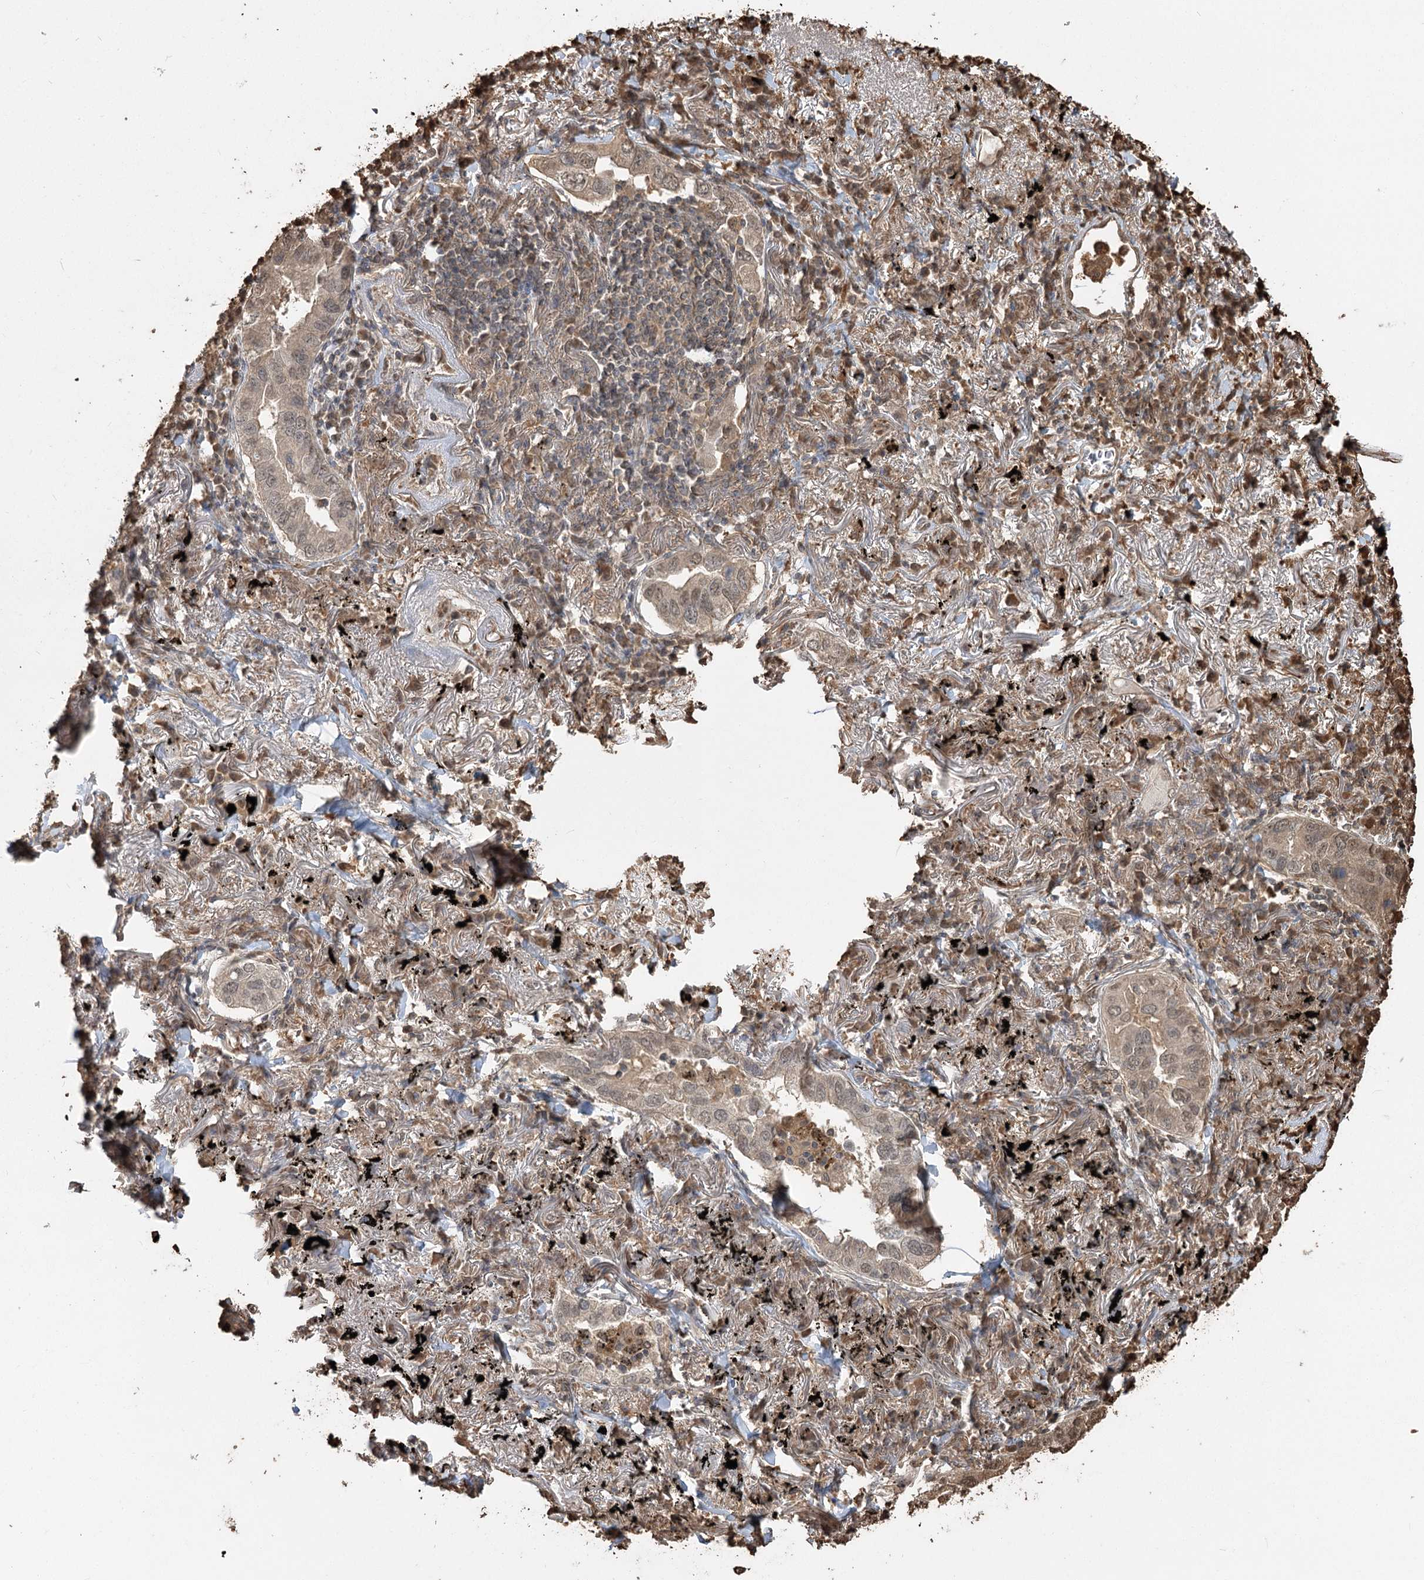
{"staining": {"intensity": "weak", "quantity": ">75%", "location": "nuclear"}, "tissue": "lung cancer", "cell_type": "Tumor cells", "image_type": "cancer", "snomed": [{"axis": "morphology", "description": "Adenocarcinoma, NOS"}, {"axis": "topography", "description": "Lung"}], "caption": "Immunohistochemistry (IHC) of human lung adenocarcinoma exhibits low levels of weak nuclear expression in about >75% of tumor cells.", "gene": "PLCH1", "patient": {"sex": "male", "age": 65}}